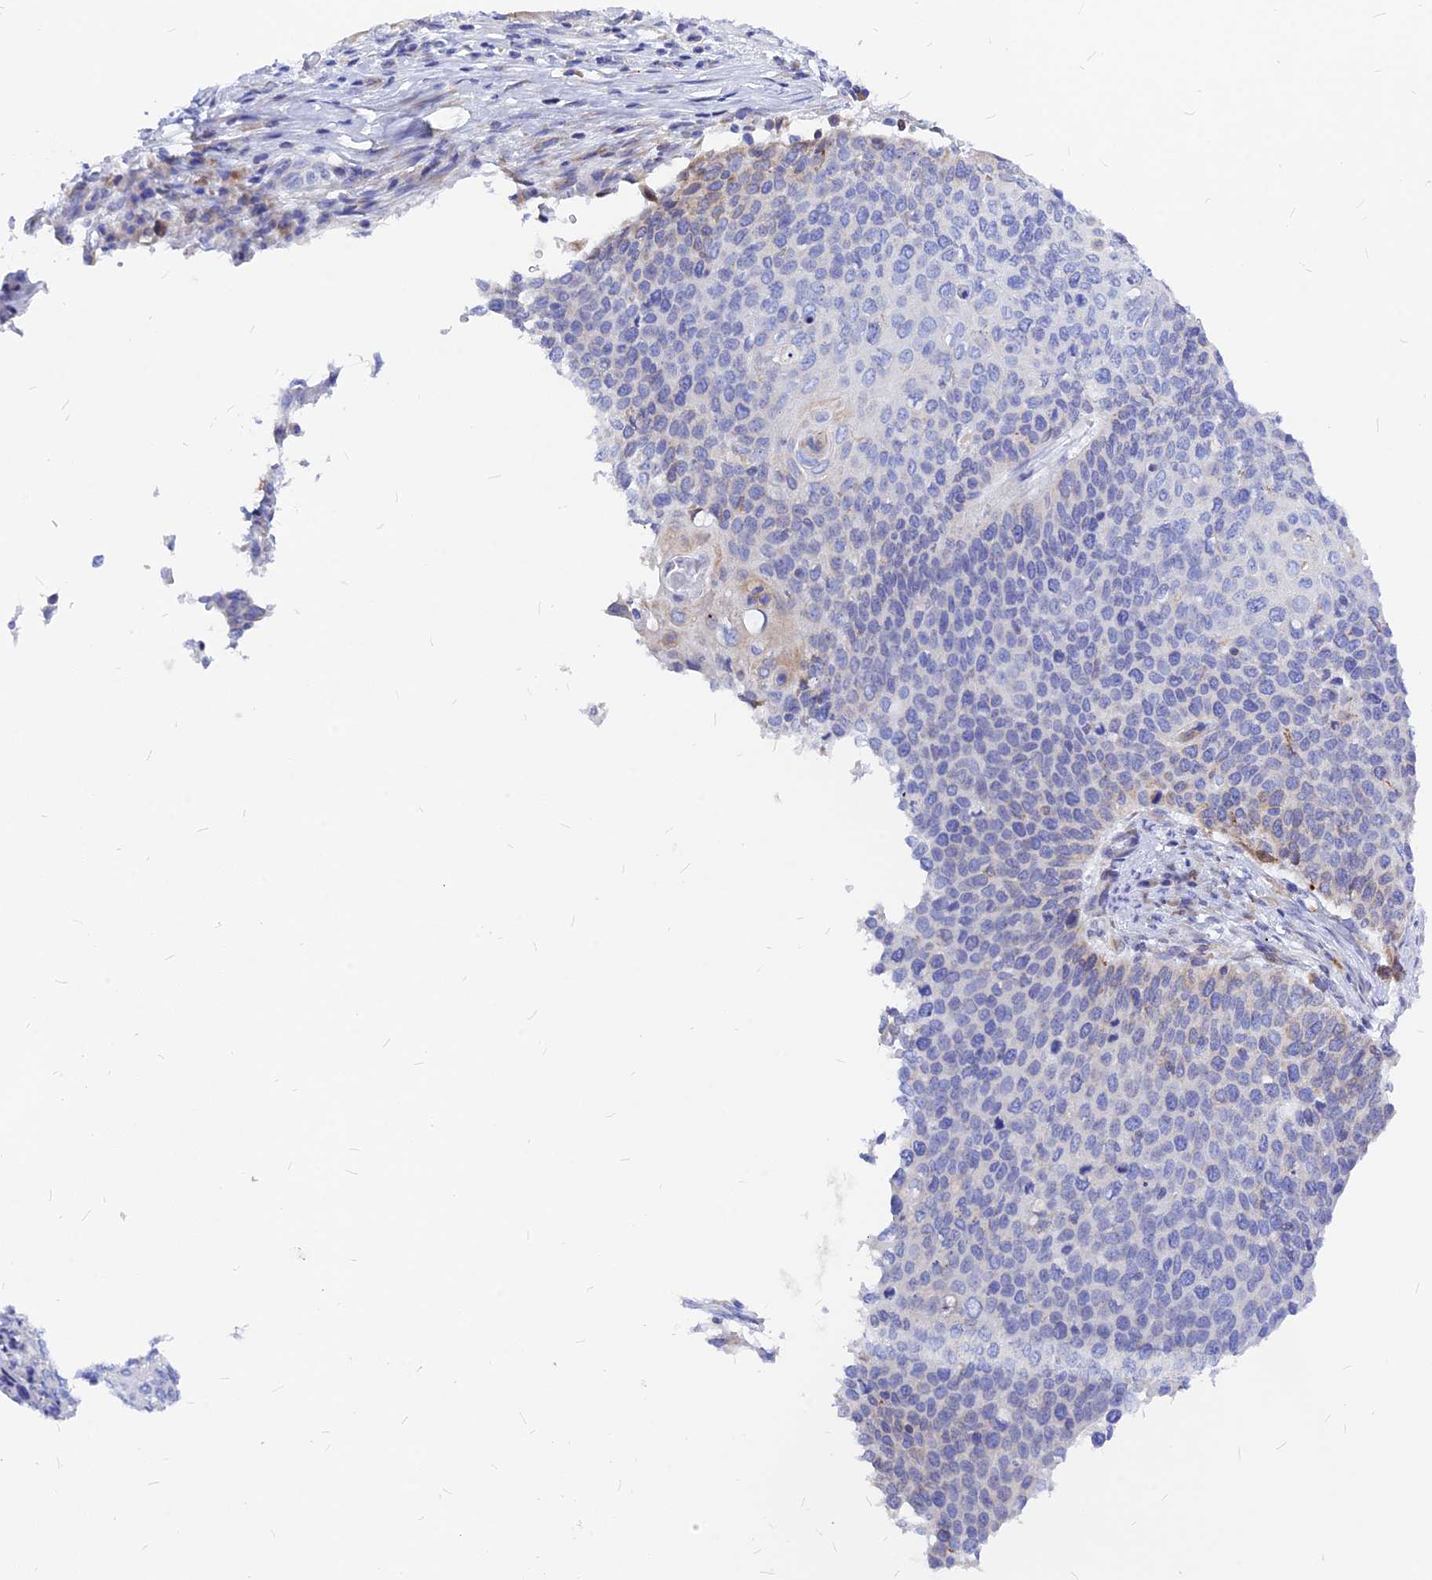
{"staining": {"intensity": "weak", "quantity": "<25%", "location": "cytoplasmic/membranous"}, "tissue": "cervical cancer", "cell_type": "Tumor cells", "image_type": "cancer", "snomed": [{"axis": "morphology", "description": "Squamous cell carcinoma, NOS"}, {"axis": "topography", "description": "Cervix"}], "caption": "DAB immunohistochemical staining of cervical cancer (squamous cell carcinoma) demonstrates no significant expression in tumor cells.", "gene": "CNOT6", "patient": {"sex": "female", "age": 39}}